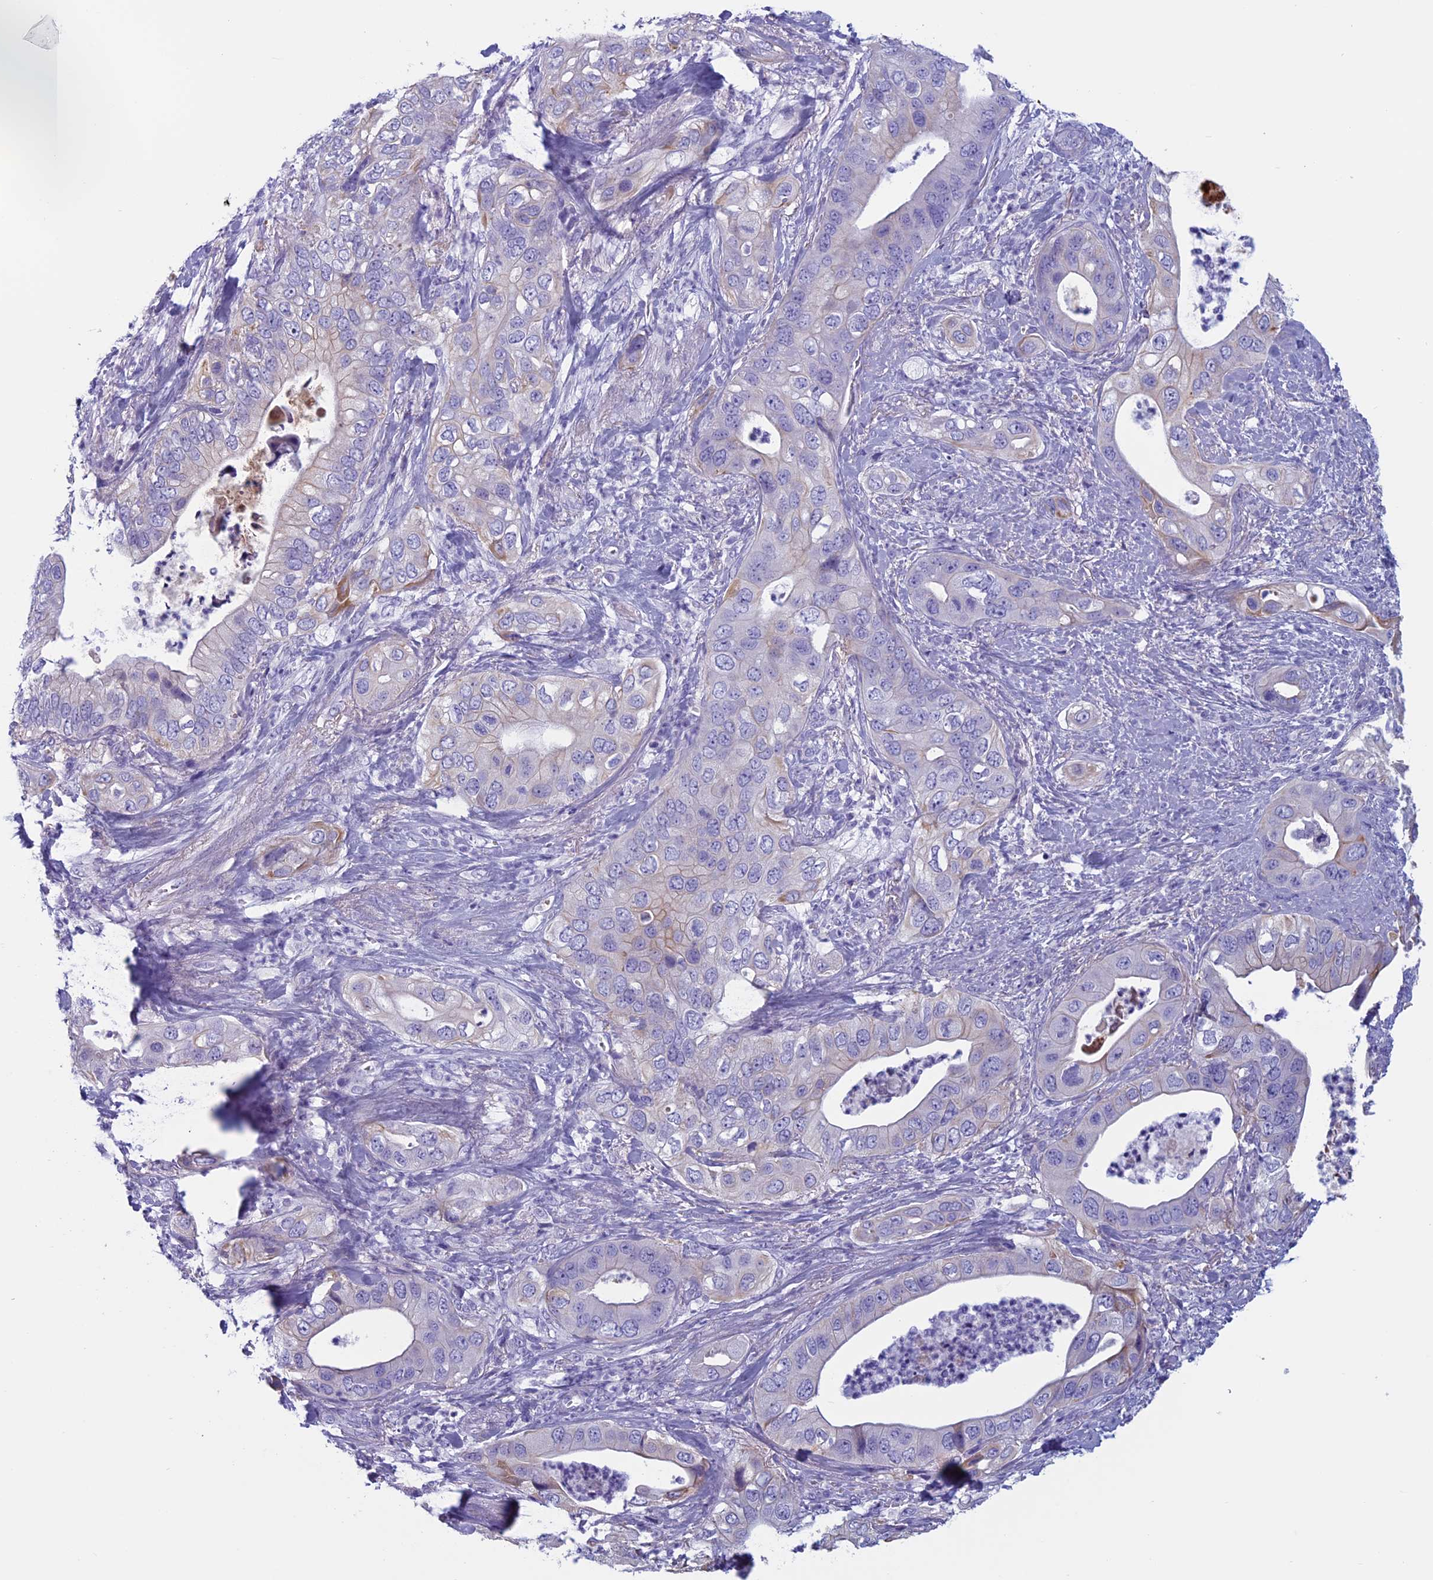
{"staining": {"intensity": "moderate", "quantity": "<25%", "location": "cytoplasmic/membranous"}, "tissue": "pancreatic cancer", "cell_type": "Tumor cells", "image_type": "cancer", "snomed": [{"axis": "morphology", "description": "Adenocarcinoma, NOS"}, {"axis": "topography", "description": "Pancreas"}], "caption": "IHC of human pancreatic adenocarcinoma displays low levels of moderate cytoplasmic/membranous staining in about <25% of tumor cells.", "gene": "ANGPTL2", "patient": {"sex": "female", "age": 78}}